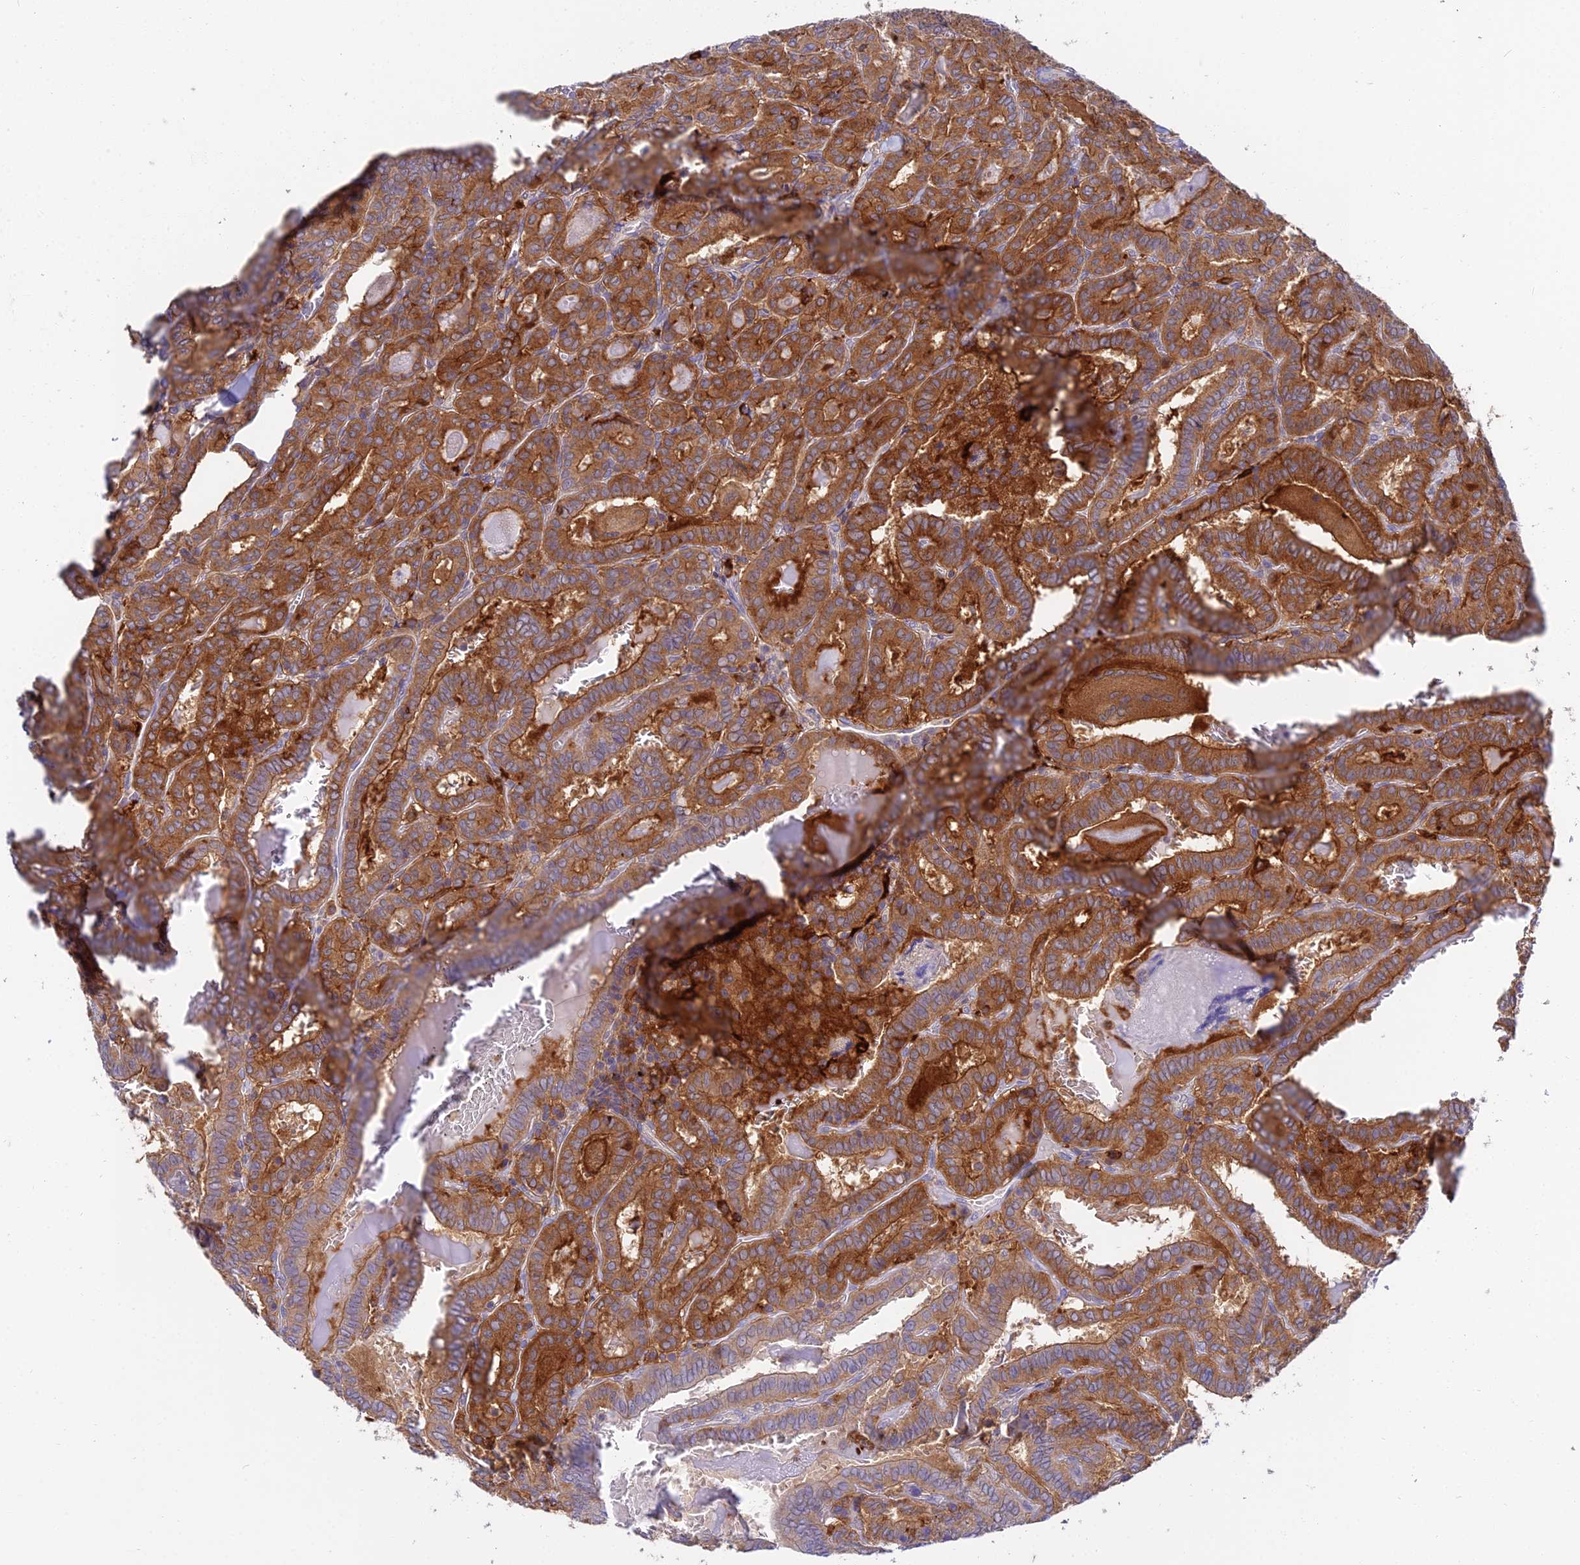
{"staining": {"intensity": "strong", "quantity": ">75%", "location": "cytoplasmic/membranous"}, "tissue": "thyroid cancer", "cell_type": "Tumor cells", "image_type": "cancer", "snomed": [{"axis": "morphology", "description": "Papillary adenocarcinoma, NOS"}, {"axis": "topography", "description": "Thyroid gland"}], "caption": "Immunohistochemical staining of human papillary adenocarcinoma (thyroid) displays high levels of strong cytoplasmic/membranous expression in approximately >75% of tumor cells.", "gene": "UBE2G1", "patient": {"sex": "female", "age": 72}}